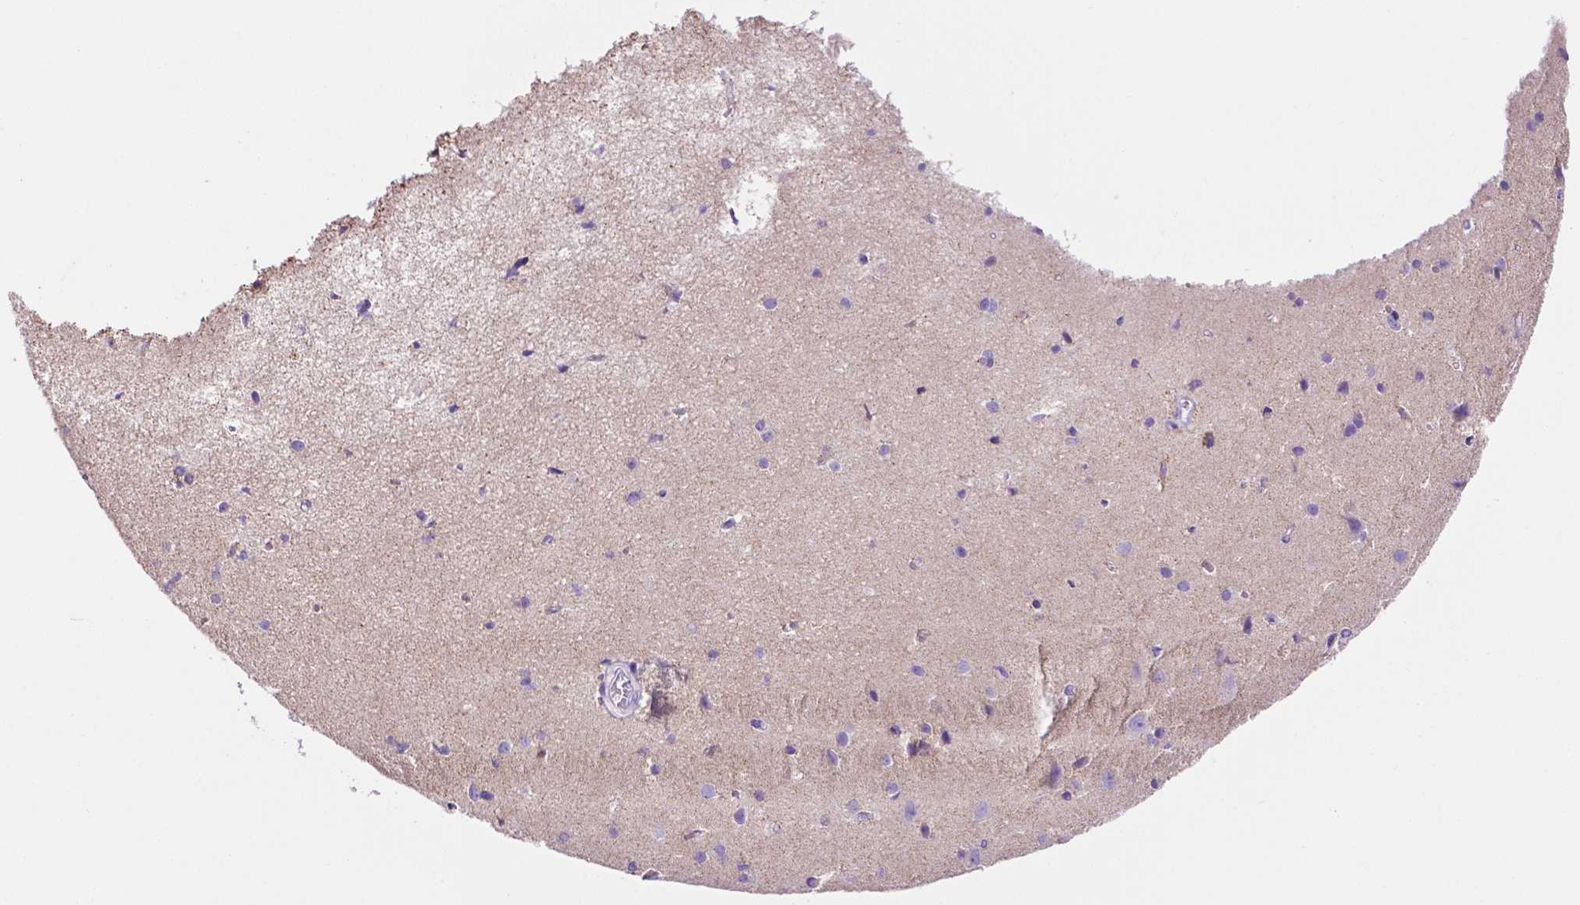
{"staining": {"intensity": "negative", "quantity": "none", "location": "none"}, "tissue": "cerebral cortex", "cell_type": "Endothelial cells", "image_type": "normal", "snomed": [{"axis": "morphology", "description": "Normal tissue, NOS"}, {"axis": "topography", "description": "Cerebral cortex"}], "caption": "There is no significant expression in endothelial cells of cerebral cortex. The staining was performed using DAB to visualize the protein expression in brown, while the nuclei were stained in blue with hematoxylin (Magnification: 20x).", "gene": "GDPD5", "patient": {"sex": "male", "age": 37}}